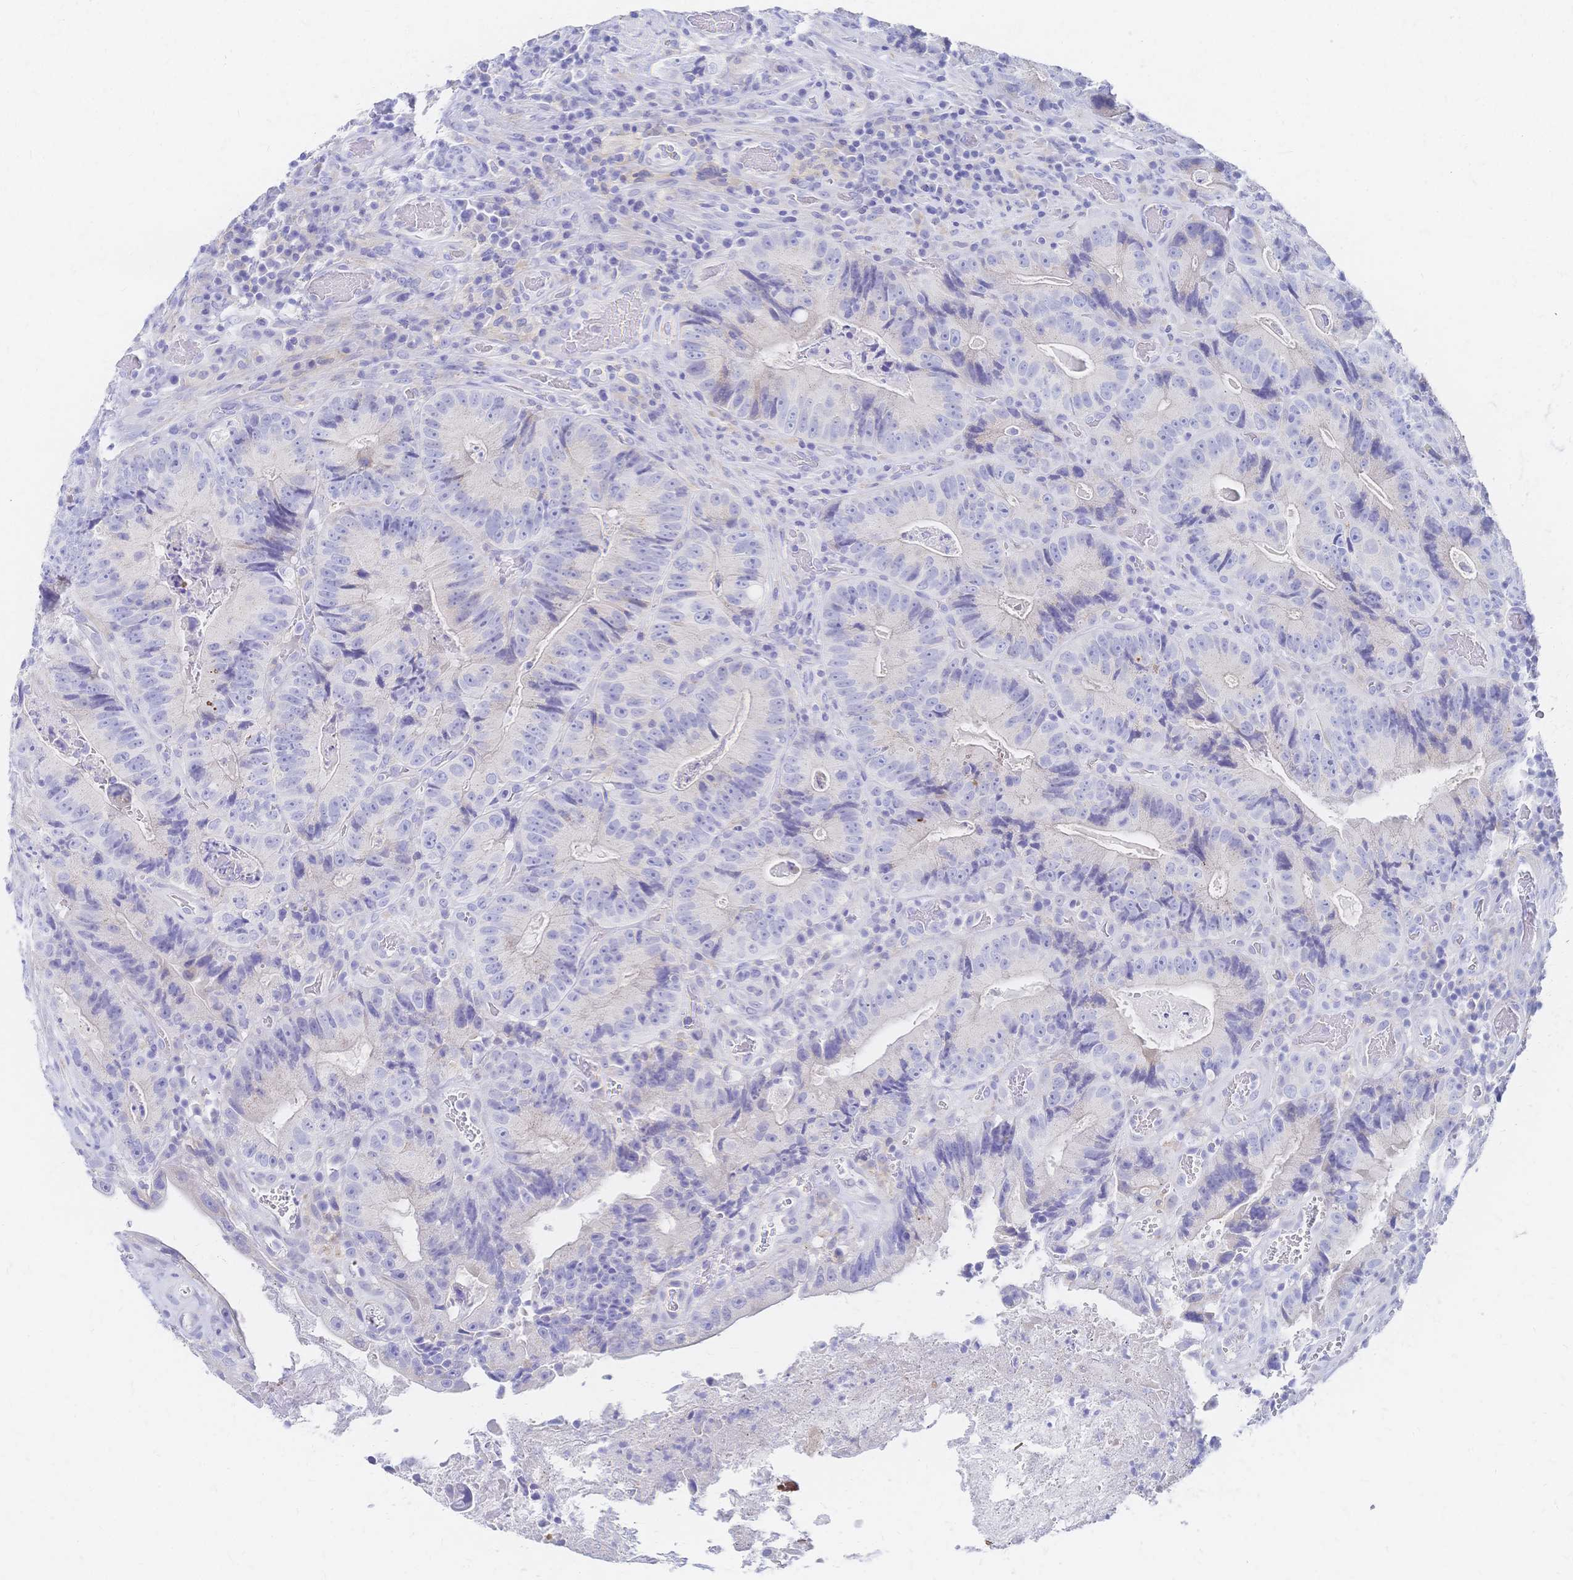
{"staining": {"intensity": "negative", "quantity": "none", "location": "none"}, "tissue": "colorectal cancer", "cell_type": "Tumor cells", "image_type": "cancer", "snomed": [{"axis": "morphology", "description": "Adenocarcinoma, NOS"}, {"axis": "topography", "description": "Colon"}], "caption": "Colorectal cancer (adenocarcinoma) was stained to show a protein in brown. There is no significant staining in tumor cells. The staining is performed using DAB brown chromogen with nuclei counter-stained in using hematoxylin.", "gene": "SLC5A1", "patient": {"sex": "female", "age": 86}}